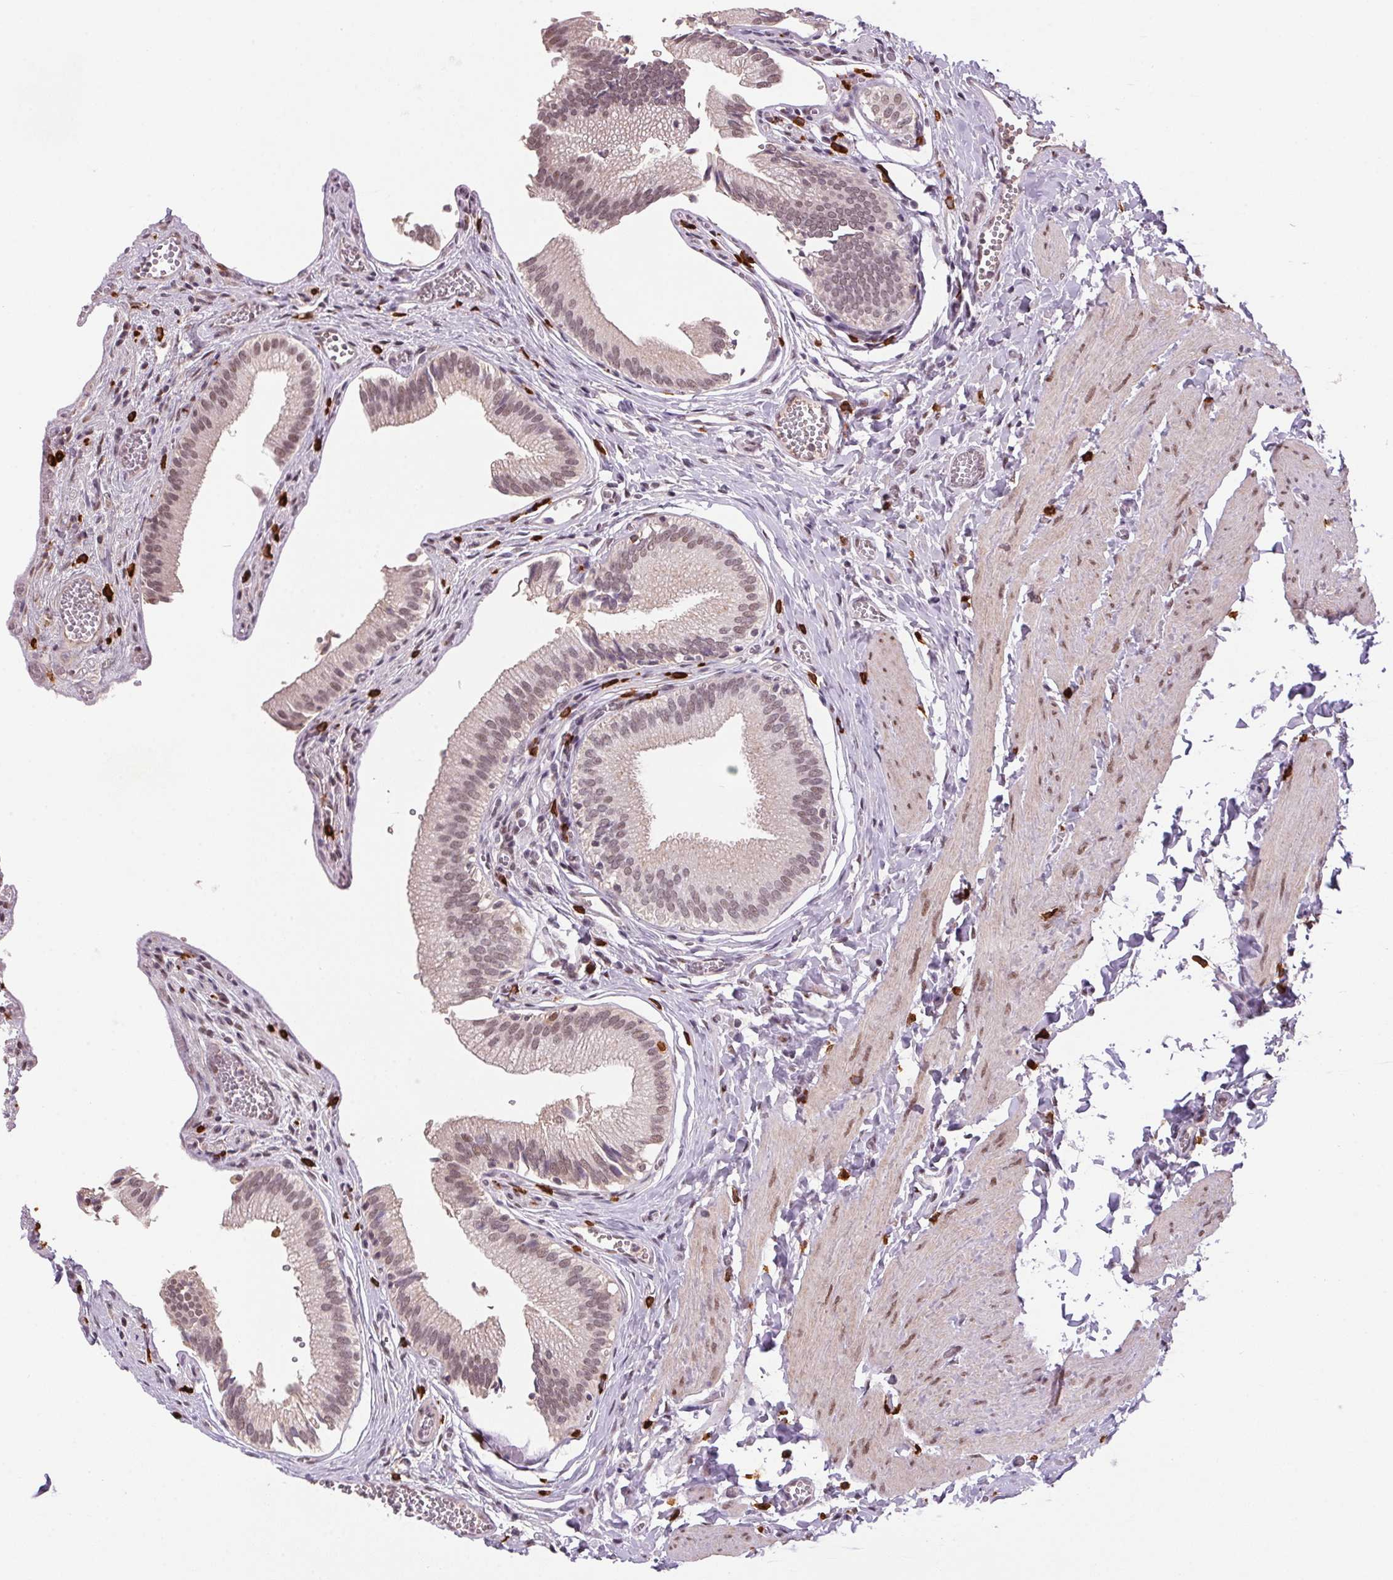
{"staining": {"intensity": "weak", "quantity": ">75%", "location": "nuclear"}, "tissue": "gallbladder", "cell_type": "Glandular cells", "image_type": "normal", "snomed": [{"axis": "morphology", "description": "Normal tissue, NOS"}, {"axis": "topography", "description": "Gallbladder"}, {"axis": "topography", "description": "Peripheral nerve tissue"}], "caption": "Immunohistochemical staining of unremarkable gallbladder reveals weak nuclear protein staining in approximately >75% of glandular cells. (Brightfield microscopy of DAB IHC at high magnification).", "gene": "ZBTB4", "patient": {"sex": "male", "age": 17}}